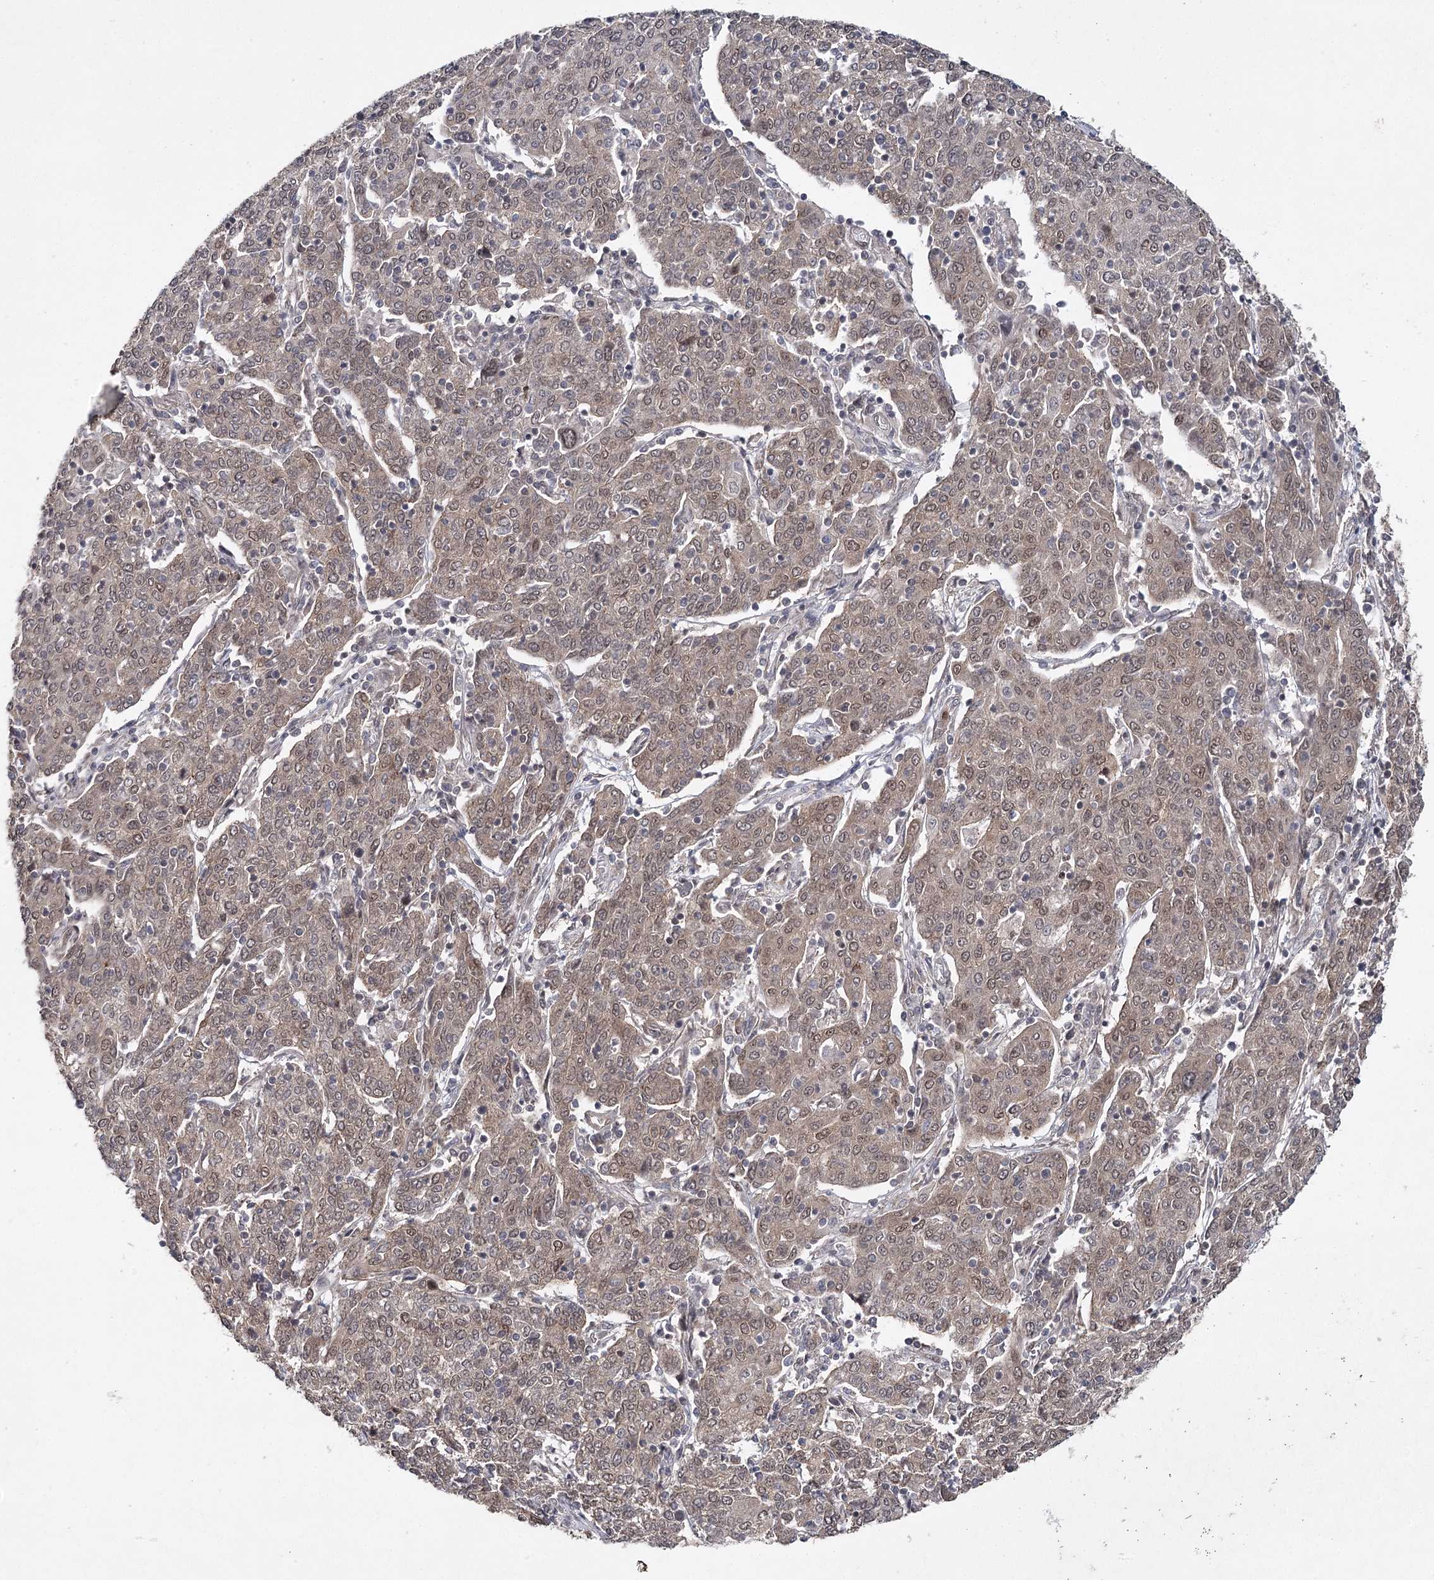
{"staining": {"intensity": "weak", "quantity": ">75%", "location": "cytoplasmic/membranous,nuclear"}, "tissue": "cervical cancer", "cell_type": "Tumor cells", "image_type": "cancer", "snomed": [{"axis": "morphology", "description": "Squamous cell carcinoma, NOS"}, {"axis": "topography", "description": "Cervix"}], "caption": "Cervical cancer (squamous cell carcinoma) stained for a protein (brown) demonstrates weak cytoplasmic/membranous and nuclear positive staining in approximately >75% of tumor cells.", "gene": "DCUN1D4", "patient": {"sex": "female", "age": 67}}